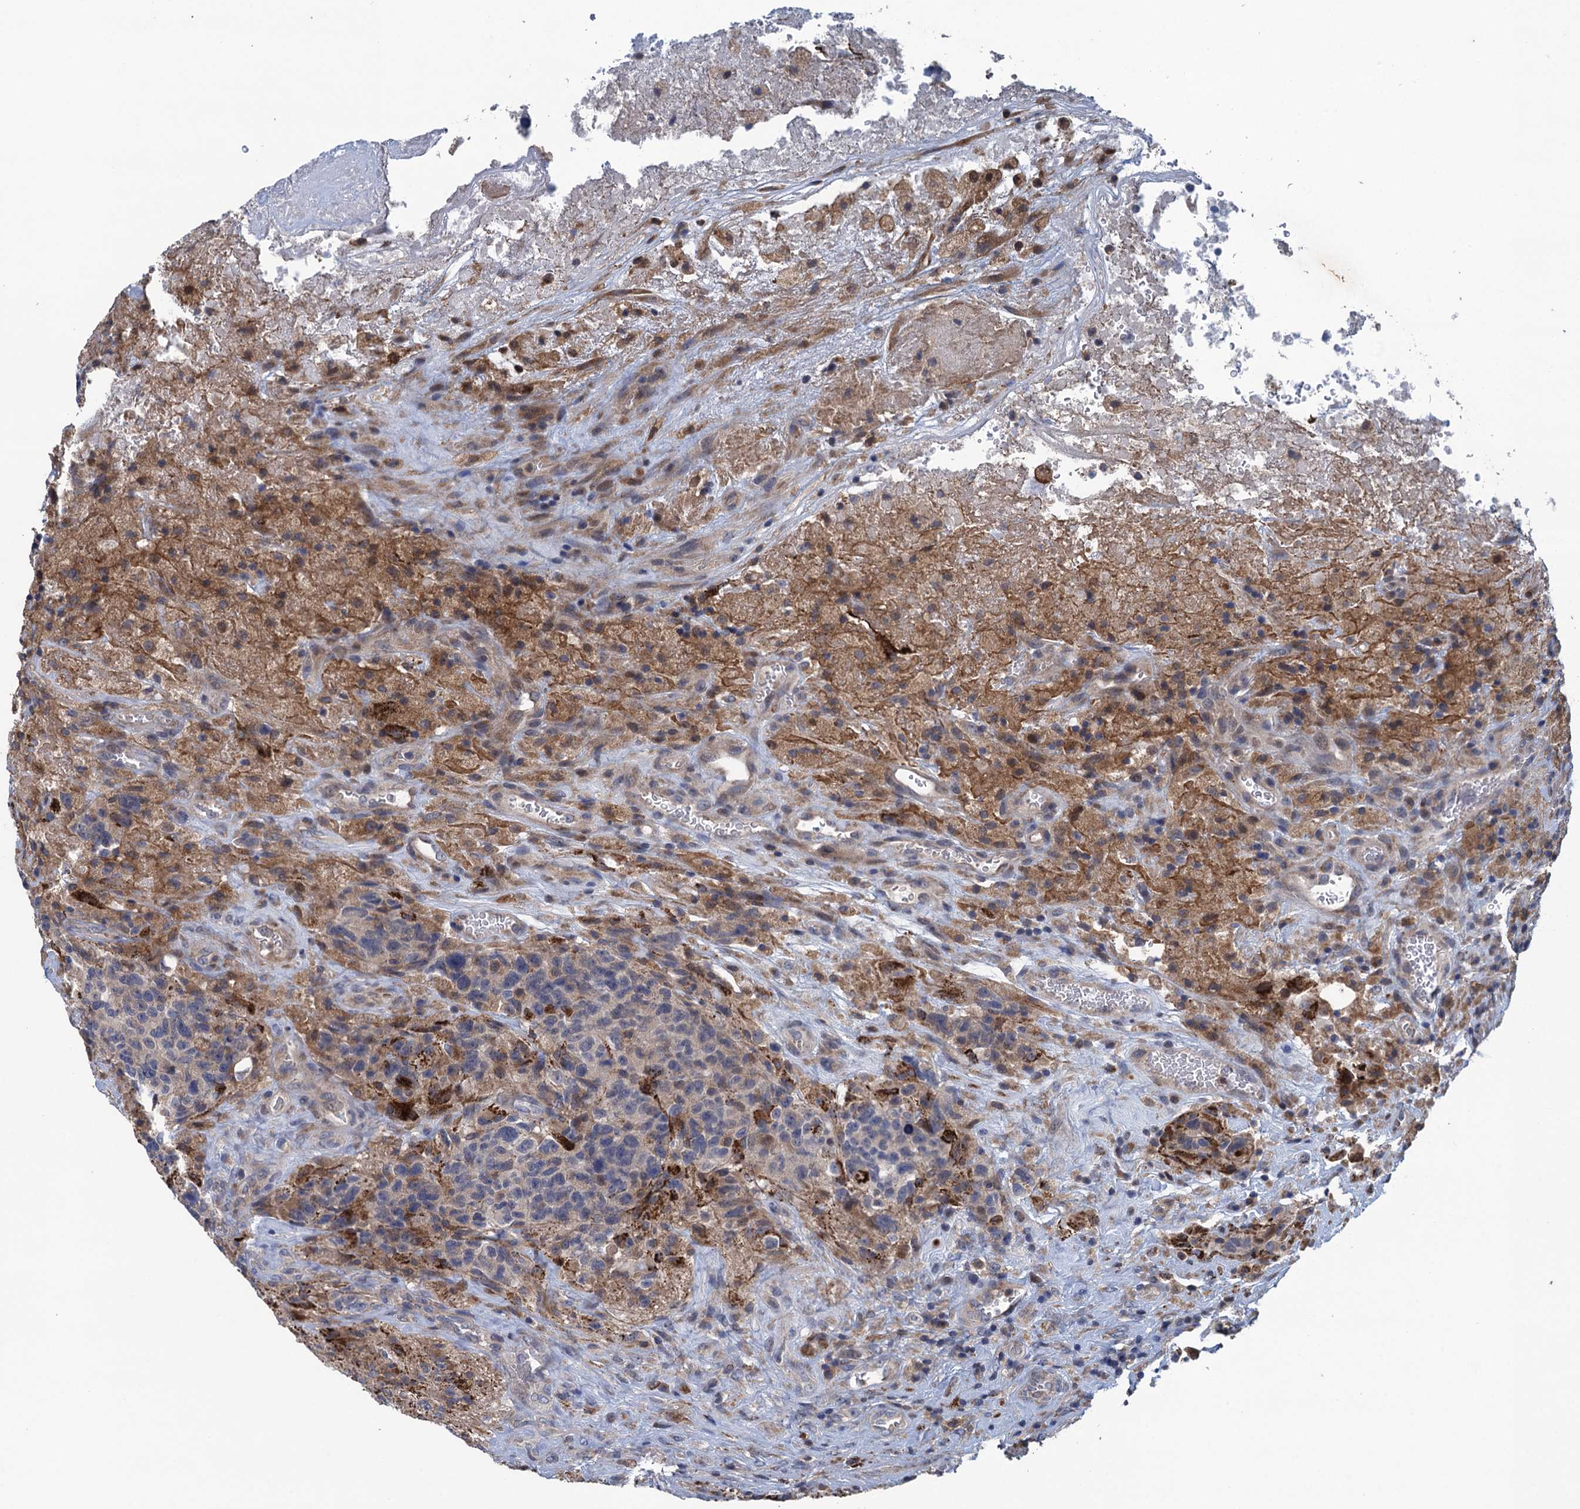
{"staining": {"intensity": "negative", "quantity": "none", "location": "none"}, "tissue": "glioma", "cell_type": "Tumor cells", "image_type": "cancer", "snomed": [{"axis": "morphology", "description": "Glioma, malignant, High grade"}, {"axis": "topography", "description": "Brain"}], "caption": "Glioma stained for a protein using IHC shows no positivity tumor cells.", "gene": "CNTN5", "patient": {"sex": "male", "age": 69}}